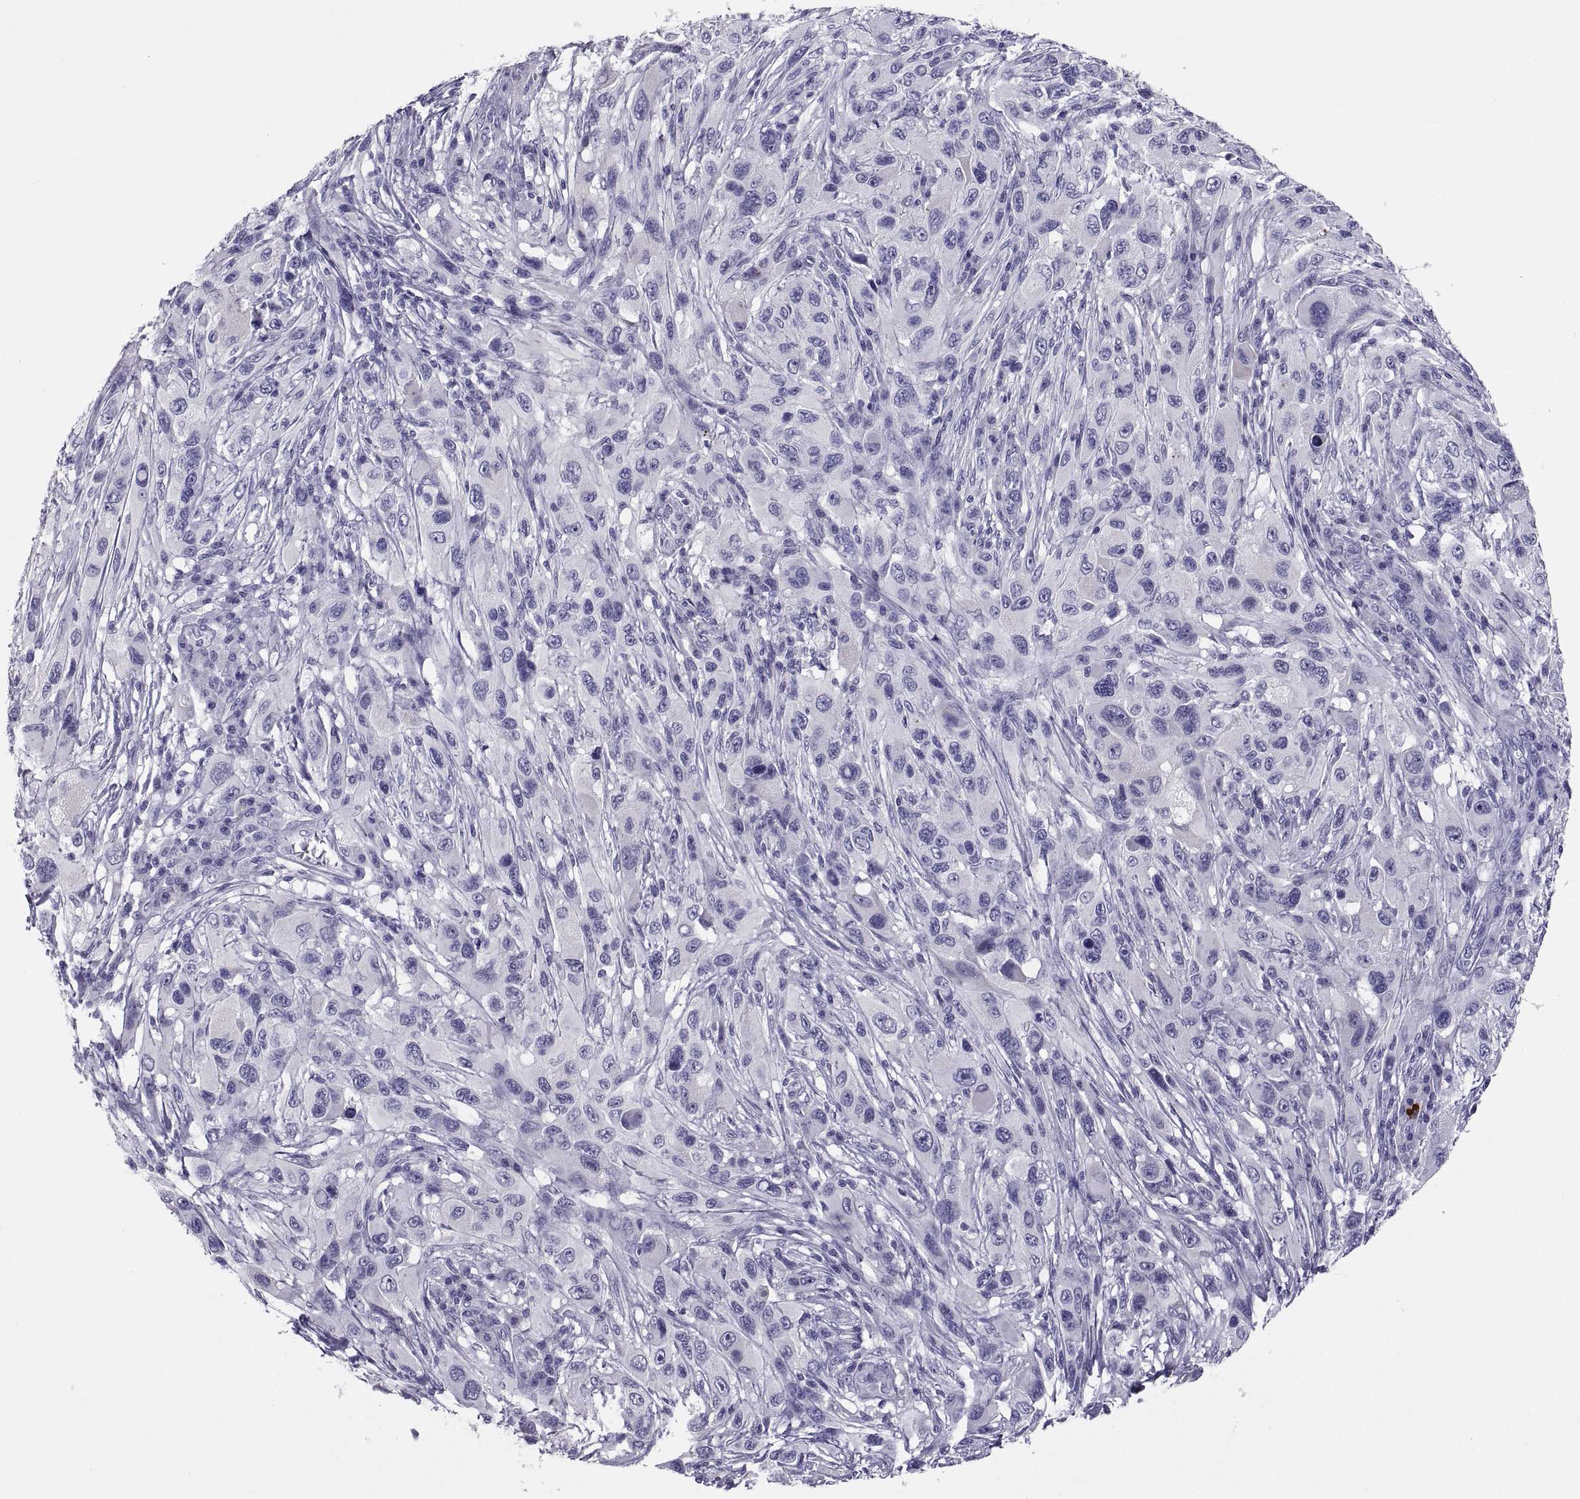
{"staining": {"intensity": "negative", "quantity": "none", "location": "none"}, "tissue": "melanoma", "cell_type": "Tumor cells", "image_type": "cancer", "snomed": [{"axis": "morphology", "description": "Malignant melanoma, NOS"}, {"axis": "topography", "description": "Skin"}], "caption": "This histopathology image is of malignant melanoma stained with immunohistochemistry to label a protein in brown with the nuclei are counter-stained blue. There is no staining in tumor cells. The staining was performed using DAB to visualize the protein expression in brown, while the nuclei were stained in blue with hematoxylin (Magnification: 20x).", "gene": "IGSF1", "patient": {"sex": "male", "age": 53}}